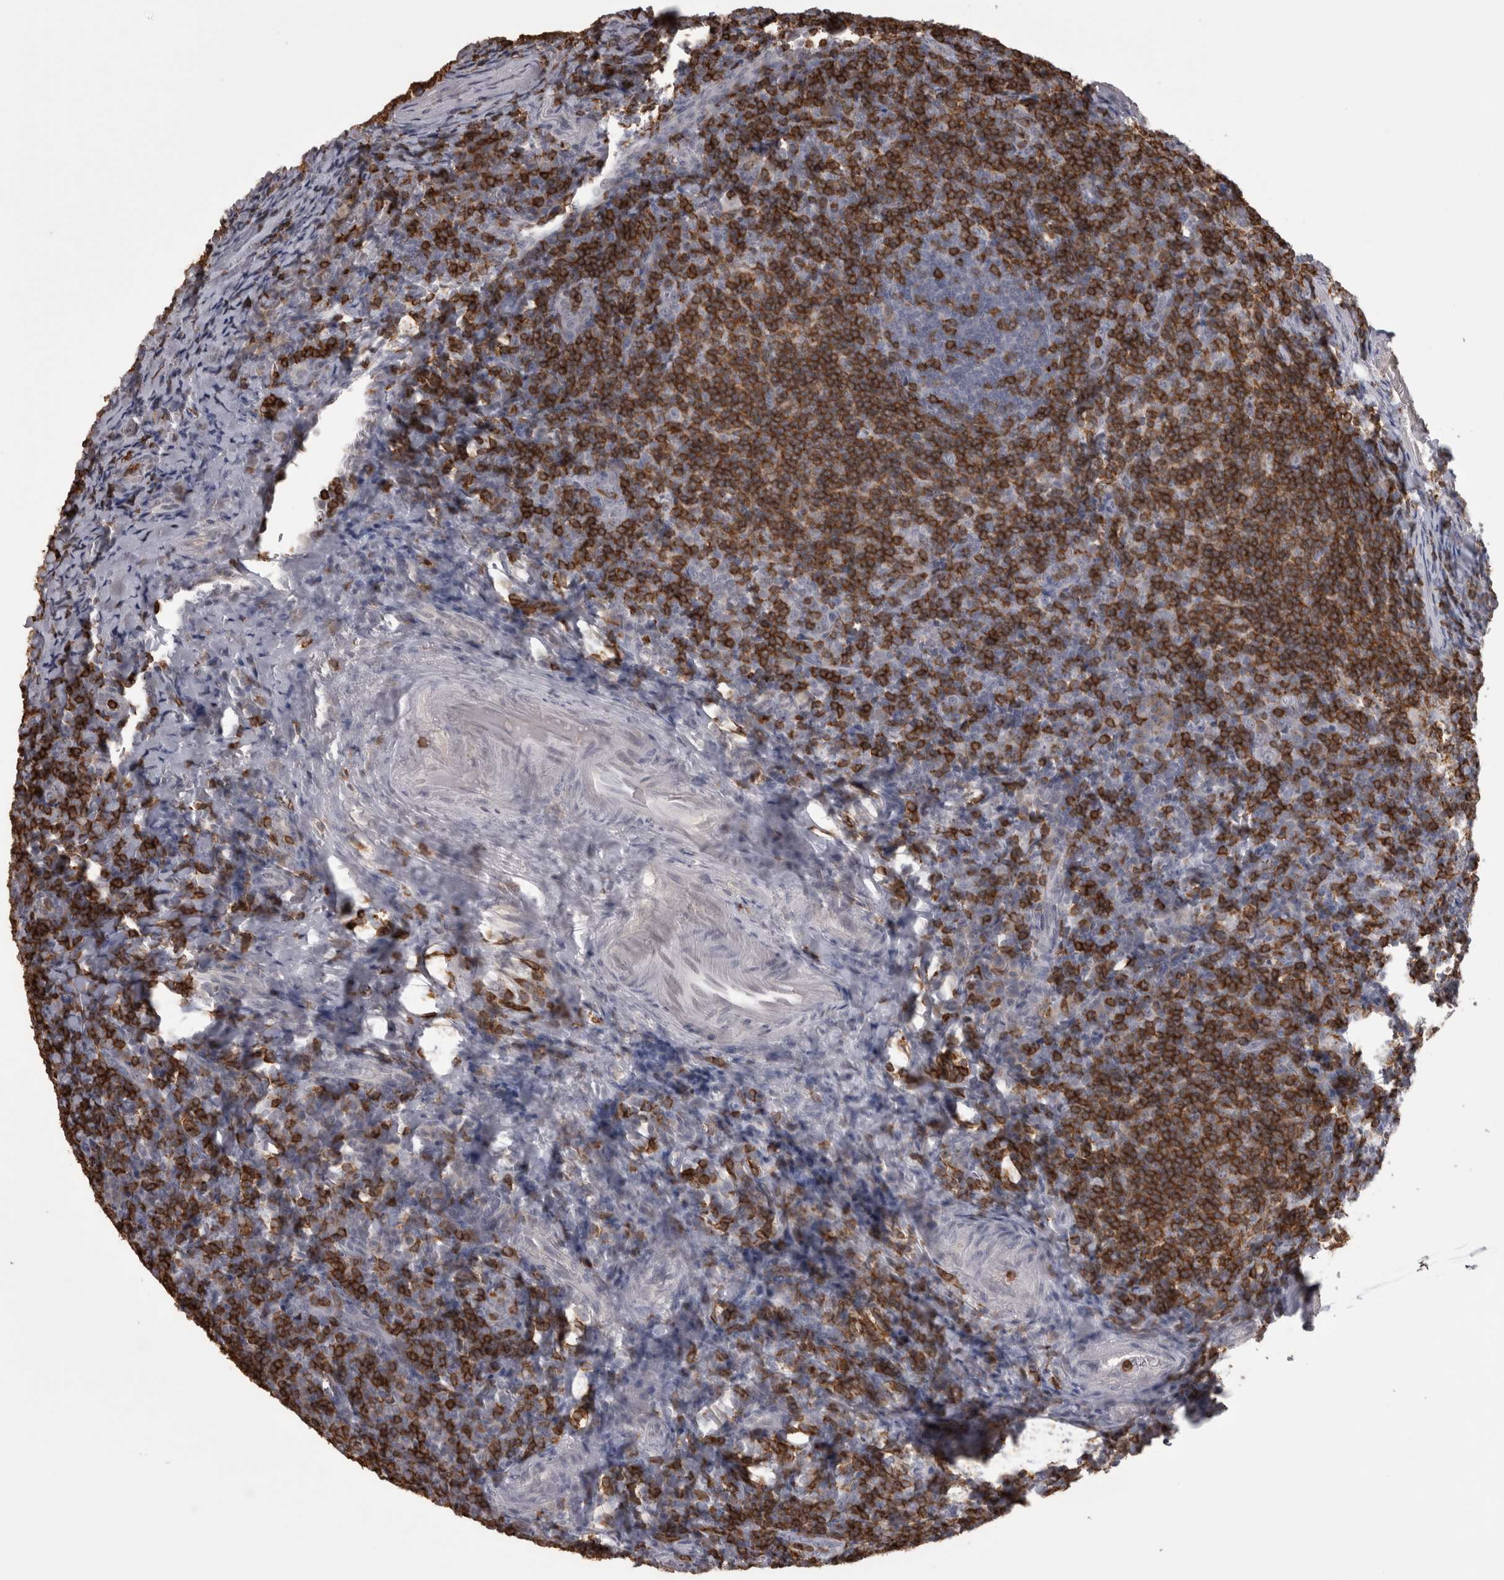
{"staining": {"intensity": "strong", "quantity": "<25%", "location": "cytoplasmic/membranous"}, "tissue": "tonsil", "cell_type": "Germinal center cells", "image_type": "normal", "snomed": [{"axis": "morphology", "description": "Normal tissue, NOS"}, {"axis": "topography", "description": "Tonsil"}], "caption": "Protein staining of benign tonsil displays strong cytoplasmic/membranous staining in about <25% of germinal center cells.", "gene": "SKAP1", "patient": {"sex": "male", "age": 37}}